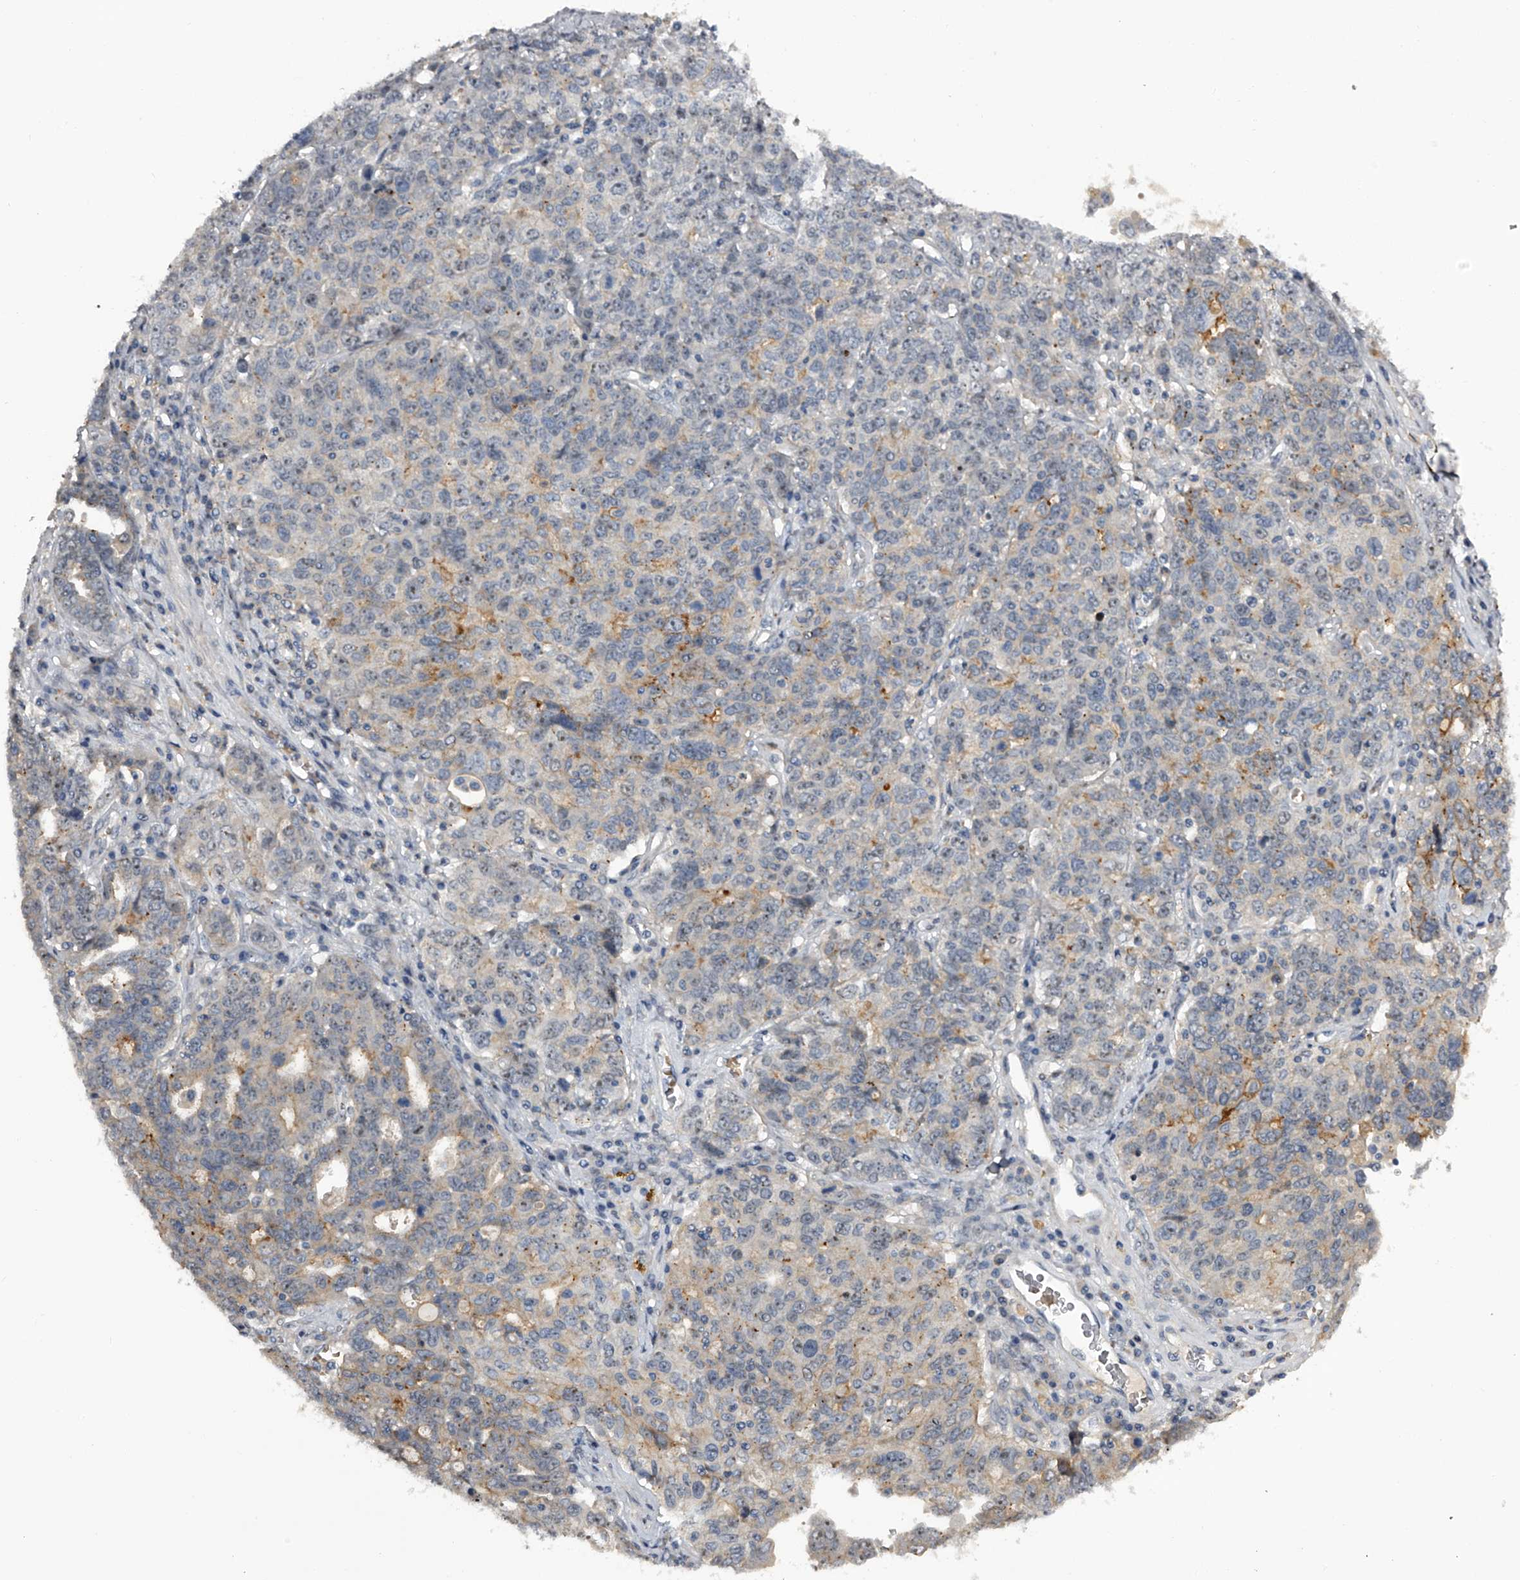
{"staining": {"intensity": "moderate", "quantity": "25%-75%", "location": "cytoplasmic/membranous,nuclear"}, "tissue": "ovarian cancer", "cell_type": "Tumor cells", "image_type": "cancer", "snomed": [{"axis": "morphology", "description": "Carcinoma, endometroid"}, {"axis": "topography", "description": "Ovary"}], "caption": "The photomicrograph exhibits immunohistochemical staining of ovarian cancer. There is moderate cytoplasmic/membranous and nuclear positivity is appreciated in approximately 25%-75% of tumor cells.", "gene": "MDN1", "patient": {"sex": "female", "age": 62}}